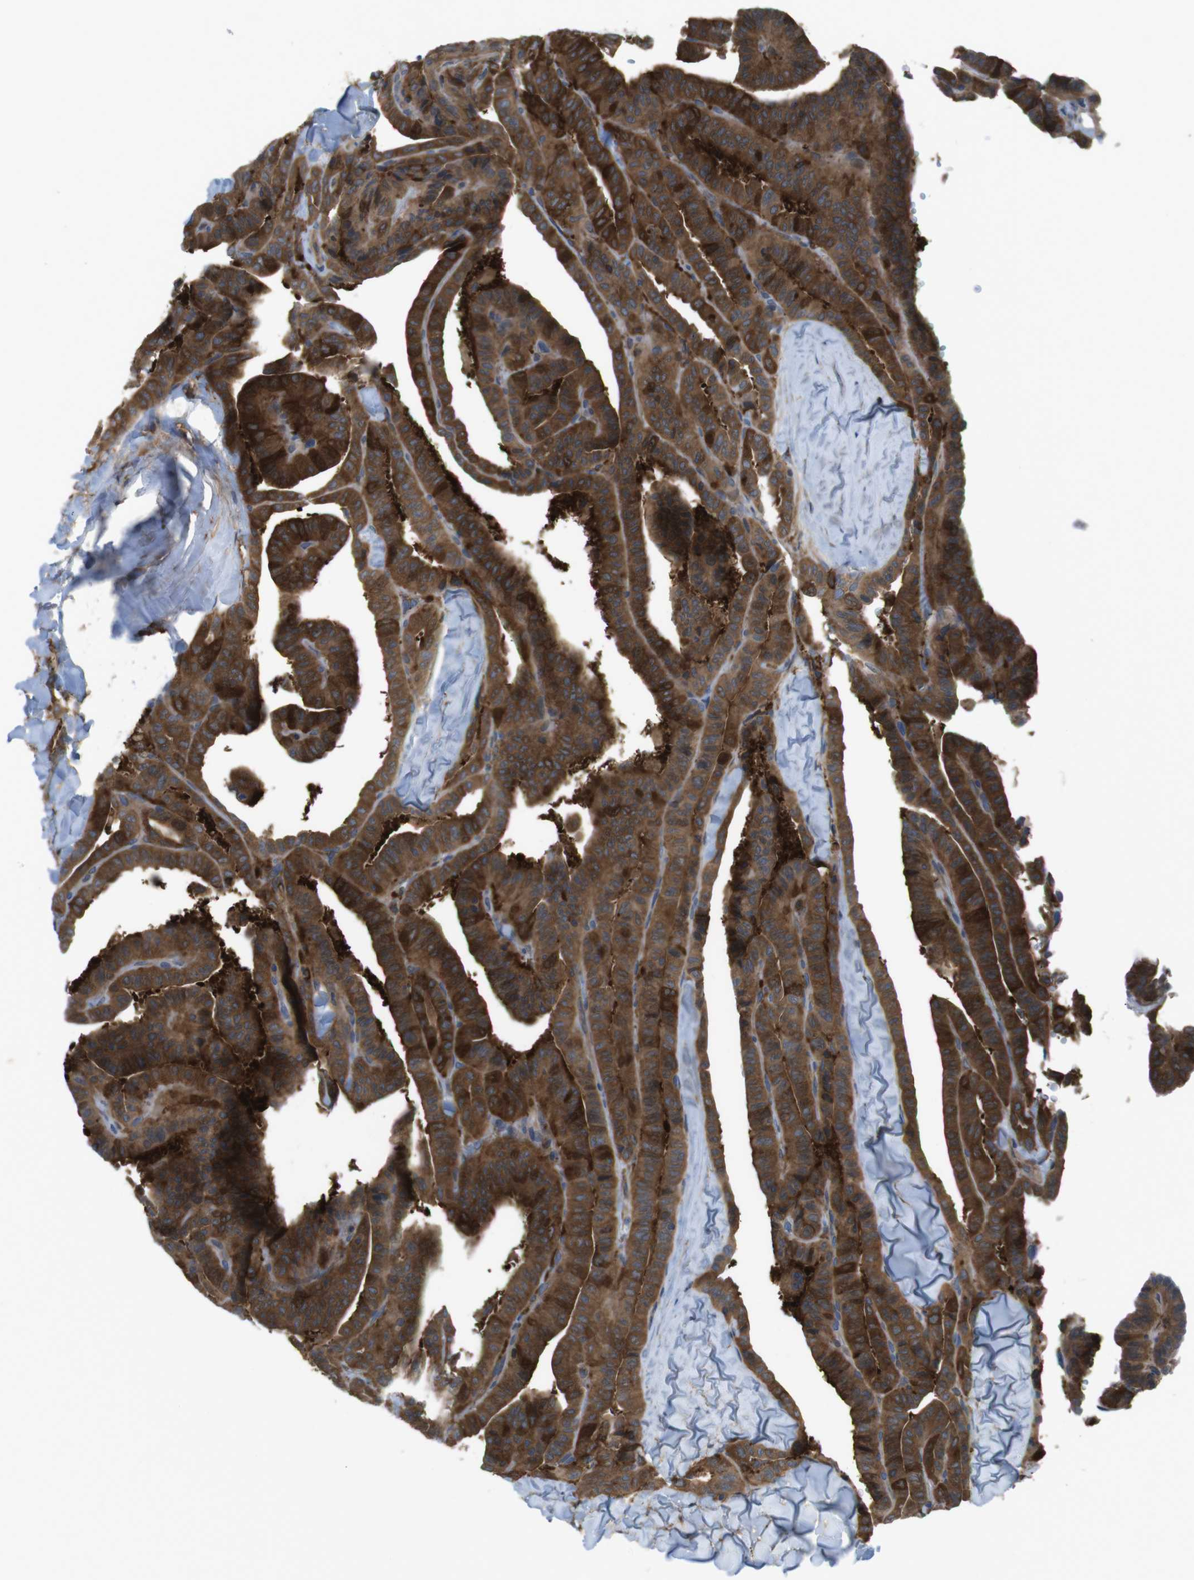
{"staining": {"intensity": "strong", "quantity": ">75%", "location": "cytoplasmic/membranous"}, "tissue": "thyroid cancer", "cell_type": "Tumor cells", "image_type": "cancer", "snomed": [{"axis": "morphology", "description": "Papillary adenocarcinoma, NOS"}, {"axis": "topography", "description": "Thyroid gland"}], "caption": "Thyroid papillary adenocarcinoma stained with DAB (3,3'-diaminobenzidine) immunohistochemistry exhibits high levels of strong cytoplasmic/membranous staining in about >75% of tumor cells.", "gene": "MTHFD1", "patient": {"sex": "male", "age": 77}}